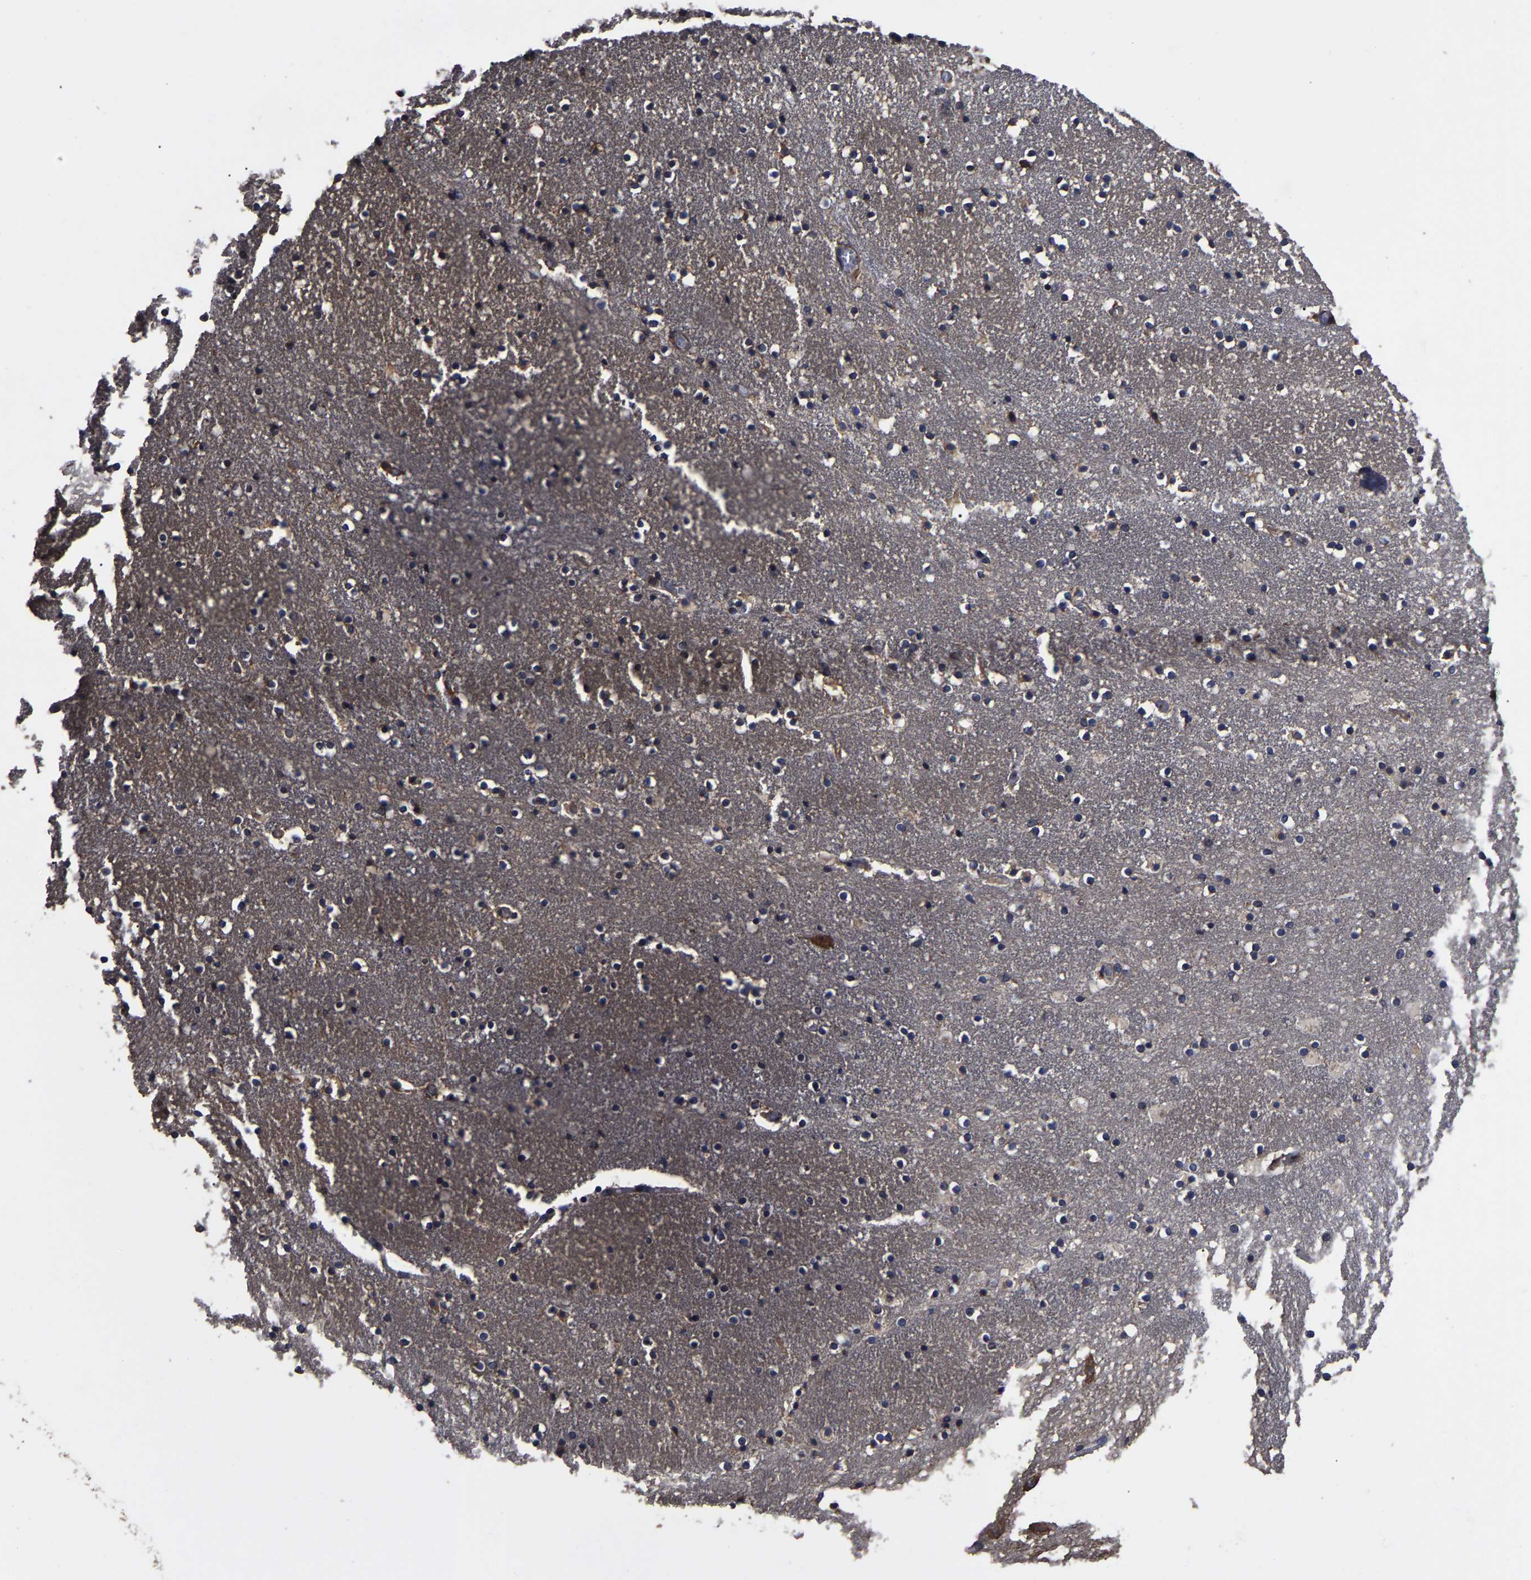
{"staining": {"intensity": "moderate", "quantity": "25%-75%", "location": "cytoplasmic/membranous"}, "tissue": "caudate", "cell_type": "Glial cells", "image_type": "normal", "snomed": [{"axis": "morphology", "description": "Normal tissue, NOS"}, {"axis": "topography", "description": "Lateral ventricle wall"}], "caption": "Moderate cytoplasmic/membranous protein expression is present in approximately 25%-75% of glial cells in caudate. The staining was performed using DAB (3,3'-diaminobenzidine) to visualize the protein expression in brown, while the nuclei were stained in blue with hematoxylin (Magnification: 20x).", "gene": "ITCH", "patient": {"sex": "male", "age": 45}}